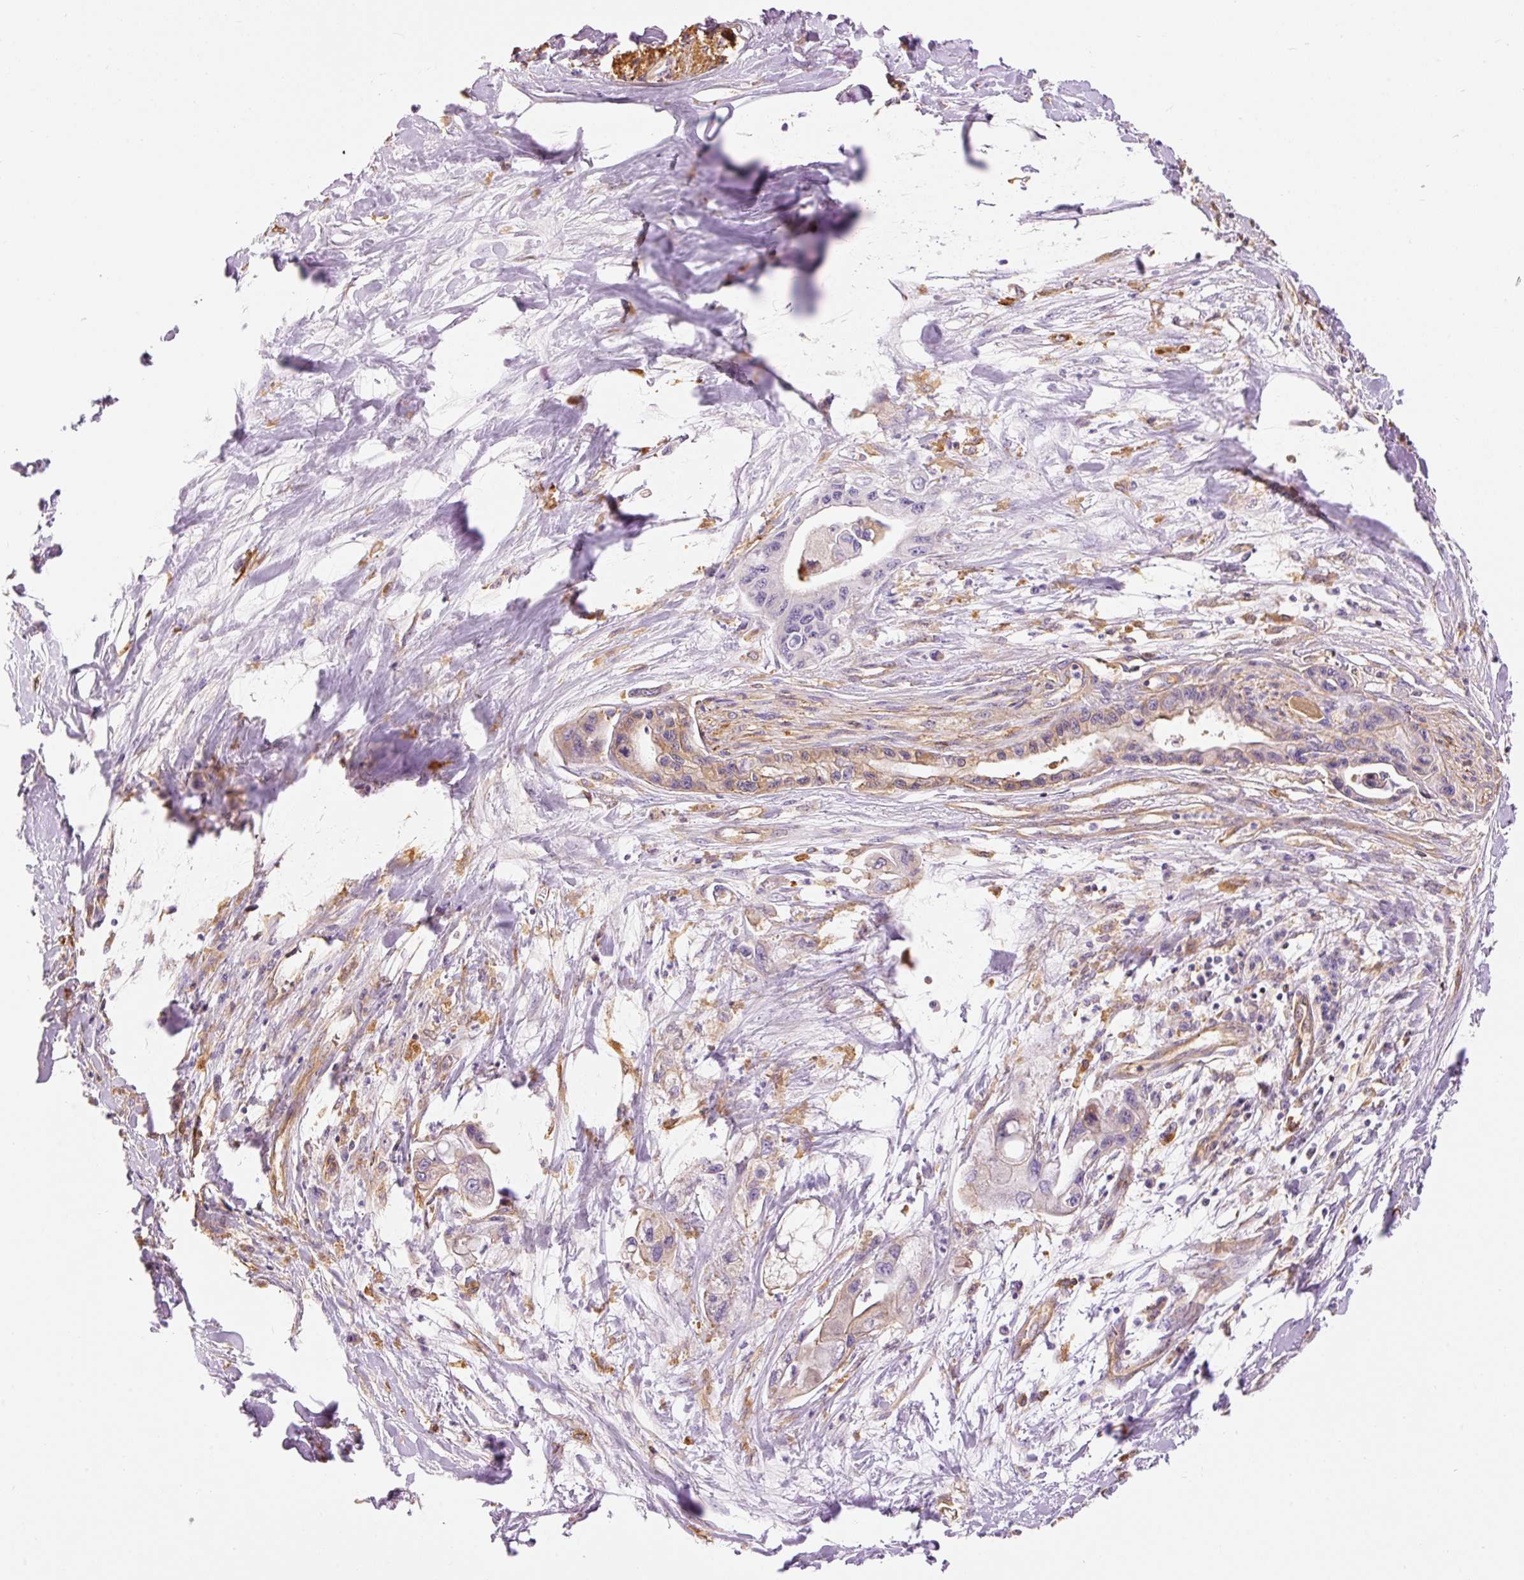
{"staining": {"intensity": "weak", "quantity": "25%-75%", "location": "cytoplasmic/membranous"}, "tissue": "pancreatic cancer", "cell_type": "Tumor cells", "image_type": "cancer", "snomed": [{"axis": "morphology", "description": "Adenocarcinoma, NOS"}, {"axis": "topography", "description": "Pancreas"}], "caption": "Immunohistochemistry (IHC) of human pancreatic adenocarcinoma reveals low levels of weak cytoplasmic/membranous positivity in about 25%-75% of tumor cells. (Brightfield microscopy of DAB IHC at high magnification).", "gene": "IL10RB", "patient": {"sex": "male", "age": 61}}